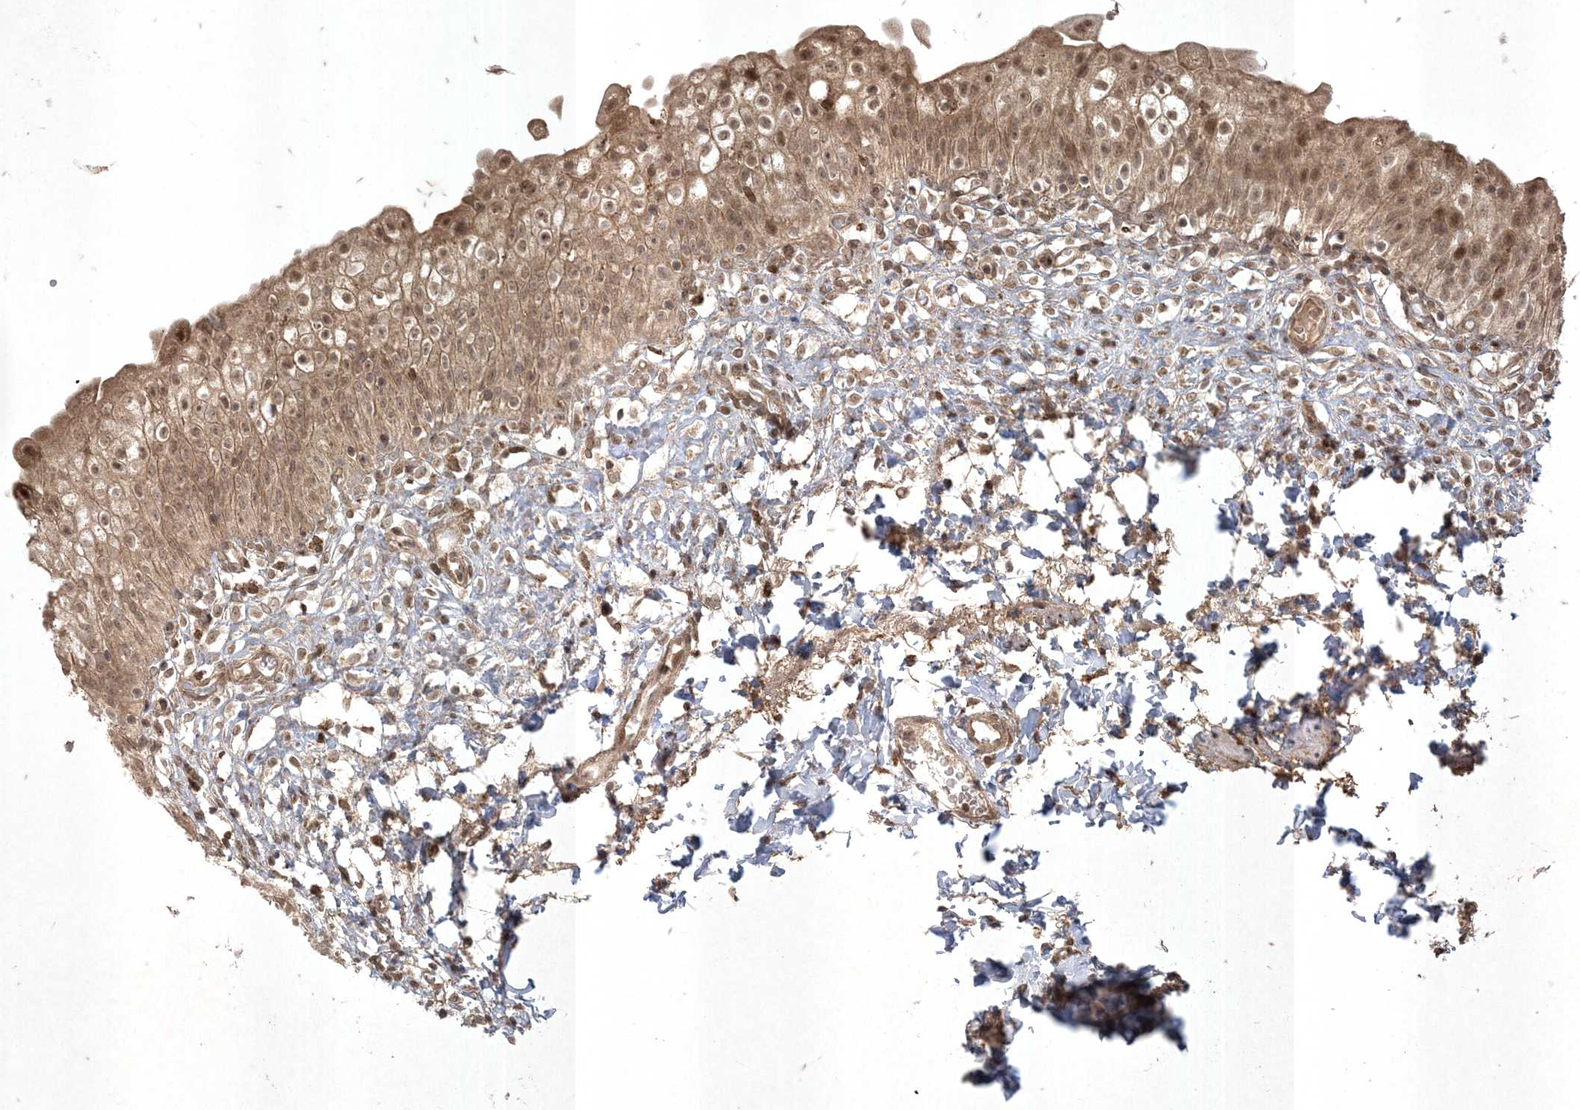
{"staining": {"intensity": "moderate", "quantity": ">75%", "location": "cytoplasmic/membranous,nuclear"}, "tissue": "urinary bladder", "cell_type": "Urothelial cells", "image_type": "normal", "snomed": [{"axis": "morphology", "description": "Normal tissue, NOS"}, {"axis": "topography", "description": "Urinary bladder"}], "caption": "An immunohistochemistry photomicrograph of benign tissue is shown. Protein staining in brown shows moderate cytoplasmic/membranous,nuclear positivity in urinary bladder within urothelial cells.", "gene": "RRAS", "patient": {"sex": "male", "age": 55}}